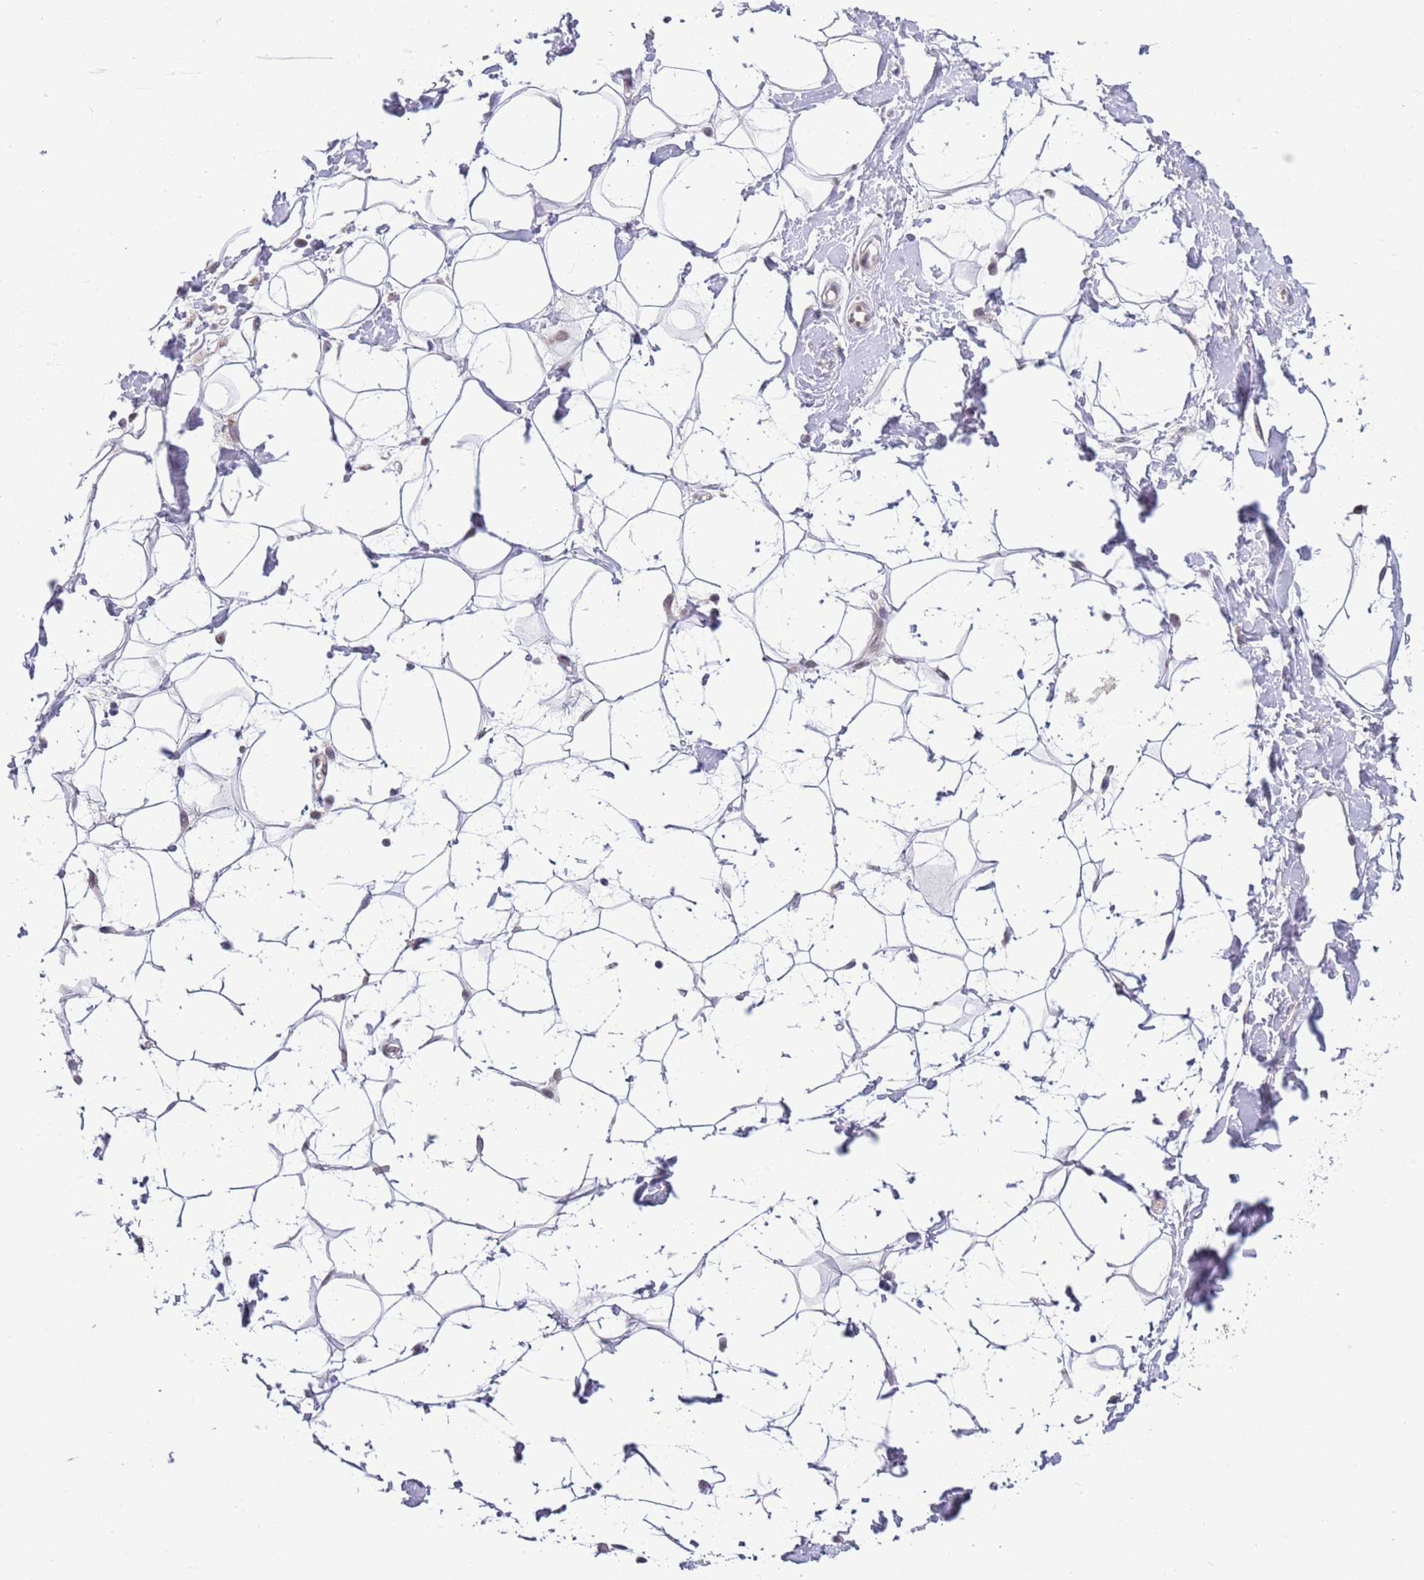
{"staining": {"intensity": "negative", "quantity": "none", "location": "none"}, "tissue": "adipose tissue", "cell_type": "Adipocytes", "image_type": "normal", "snomed": [{"axis": "morphology", "description": "Normal tissue, NOS"}, {"axis": "topography", "description": "Breast"}], "caption": "Adipocytes are negative for protein expression in benign human adipose tissue. (DAB IHC, high magnification).", "gene": "TM2D1", "patient": {"sex": "female", "age": 26}}